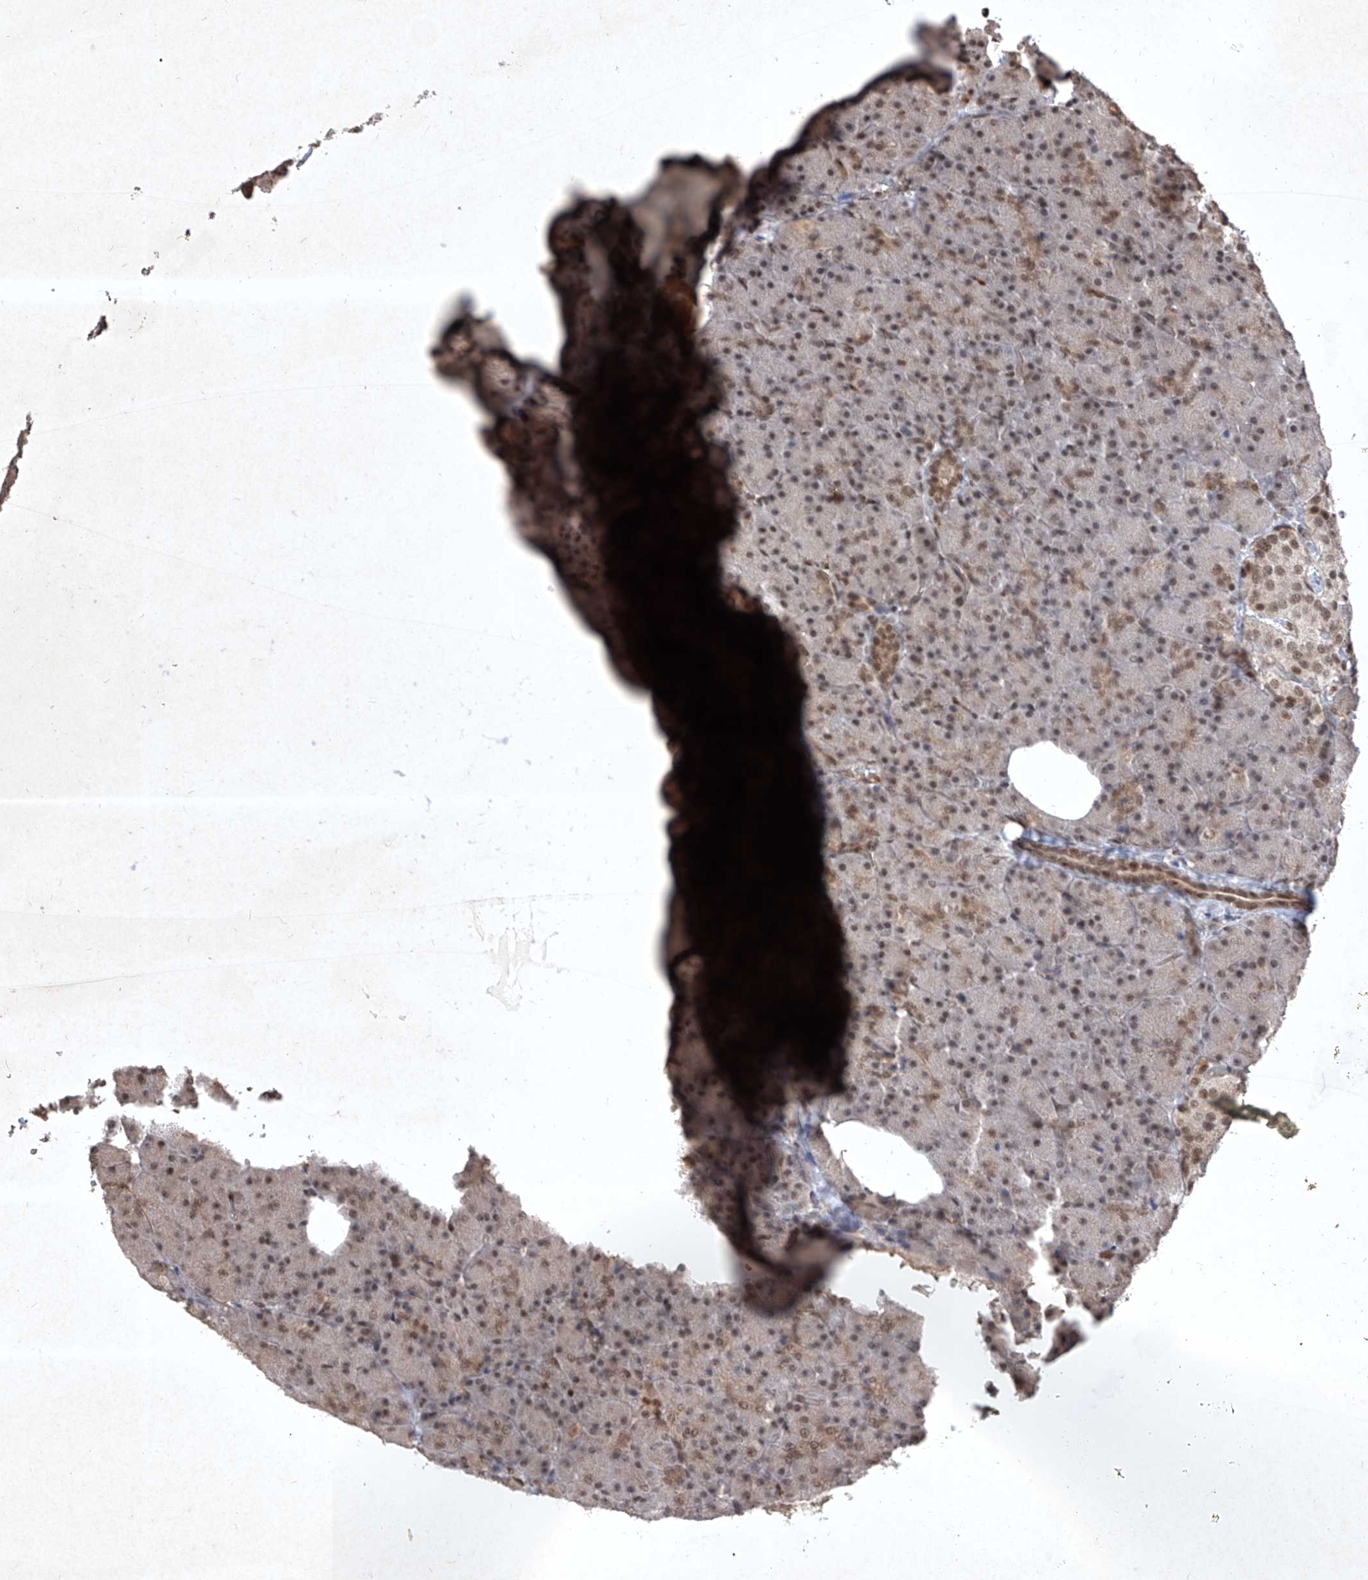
{"staining": {"intensity": "moderate", "quantity": ">75%", "location": "cytoplasmic/membranous,nuclear"}, "tissue": "pancreas", "cell_type": "Exocrine glandular cells", "image_type": "normal", "snomed": [{"axis": "morphology", "description": "Normal tissue, NOS"}, {"axis": "morphology", "description": "Carcinoid, malignant, NOS"}, {"axis": "topography", "description": "Pancreas"}], "caption": "Brown immunohistochemical staining in unremarkable human pancreas demonstrates moderate cytoplasmic/membranous,nuclear staining in about >75% of exocrine glandular cells. The protein is stained brown, and the nuclei are stained in blue (DAB IHC with brightfield microscopy, high magnification).", "gene": "IRF2", "patient": {"sex": "female", "age": 35}}